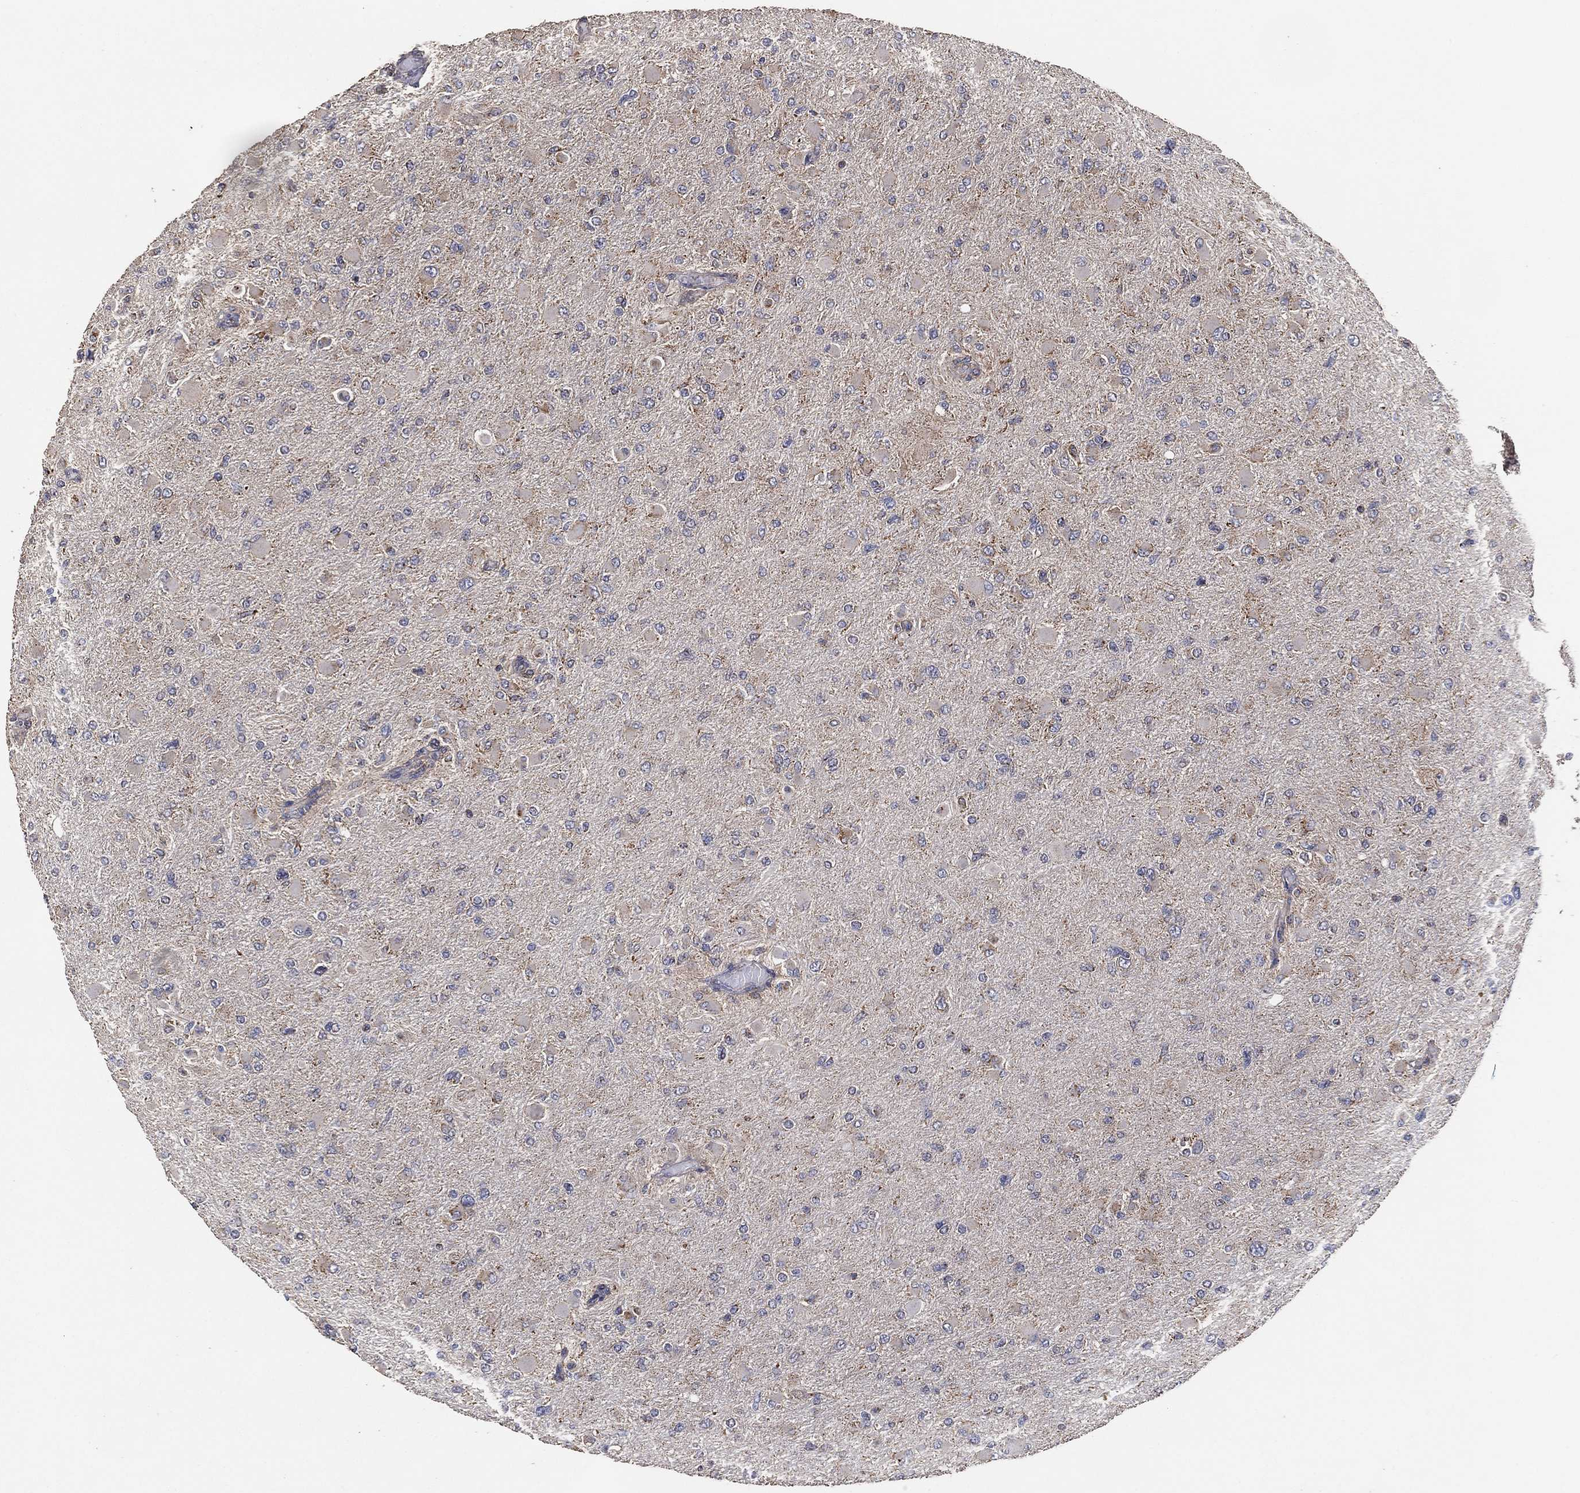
{"staining": {"intensity": "negative", "quantity": "none", "location": "none"}, "tissue": "glioma", "cell_type": "Tumor cells", "image_type": "cancer", "snomed": [{"axis": "morphology", "description": "Glioma, malignant, High grade"}, {"axis": "topography", "description": "Cerebral cortex"}], "caption": "Human high-grade glioma (malignant) stained for a protein using immunohistochemistry exhibits no staining in tumor cells.", "gene": "LIMD1", "patient": {"sex": "female", "age": 36}}